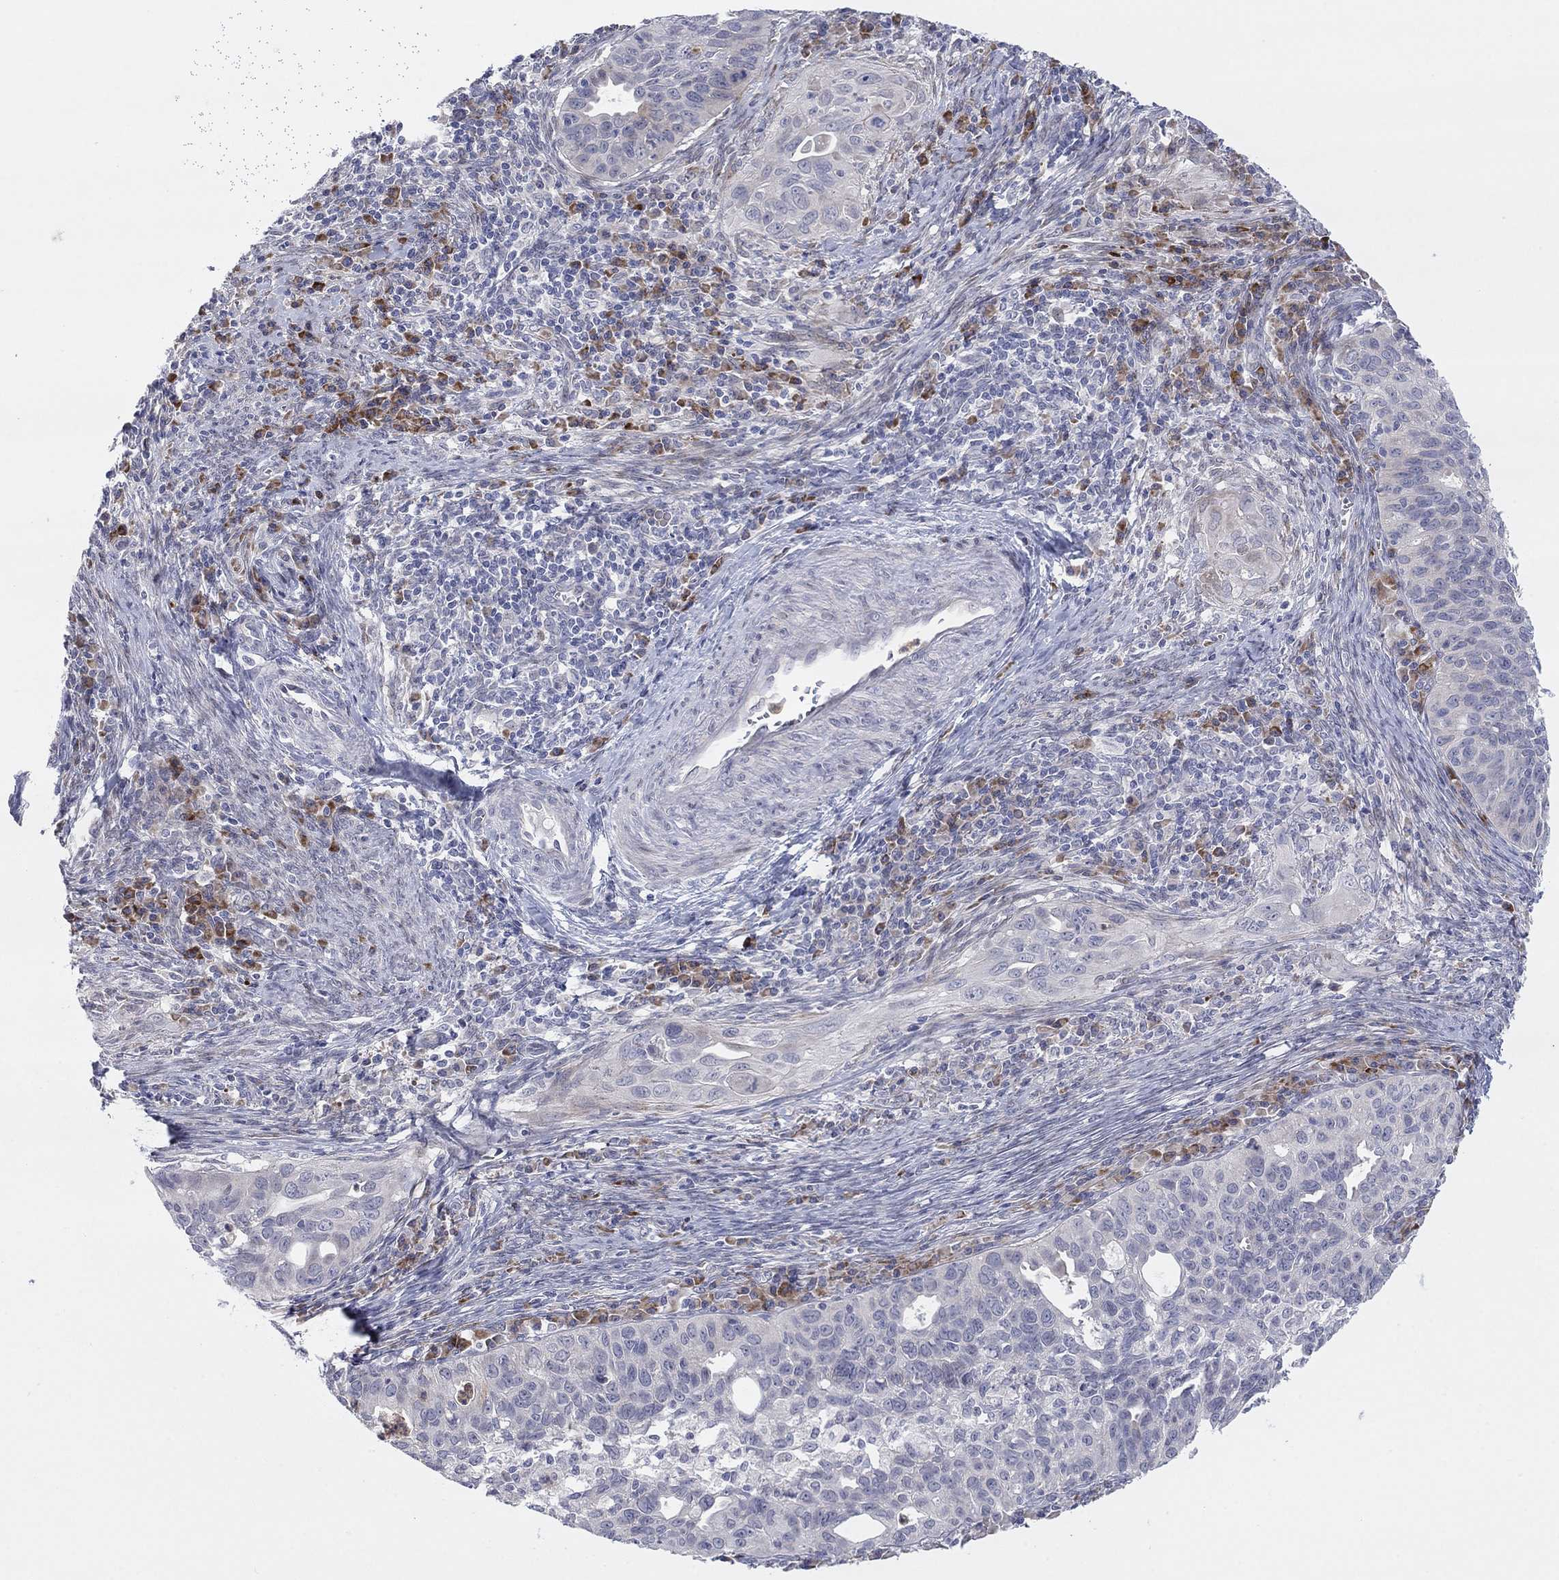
{"staining": {"intensity": "negative", "quantity": "none", "location": "none"}, "tissue": "cervical cancer", "cell_type": "Tumor cells", "image_type": "cancer", "snomed": [{"axis": "morphology", "description": "Squamous cell carcinoma, NOS"}, {"axis": "topography", "description": "Cervix"}], "caption": "This is an immunohistochemistry image of squamous cell carcinoma (cervical). There is no staining in tumor cells.", "gene": "TTC21B", "patient": {"sex": "female", "age": 26}}